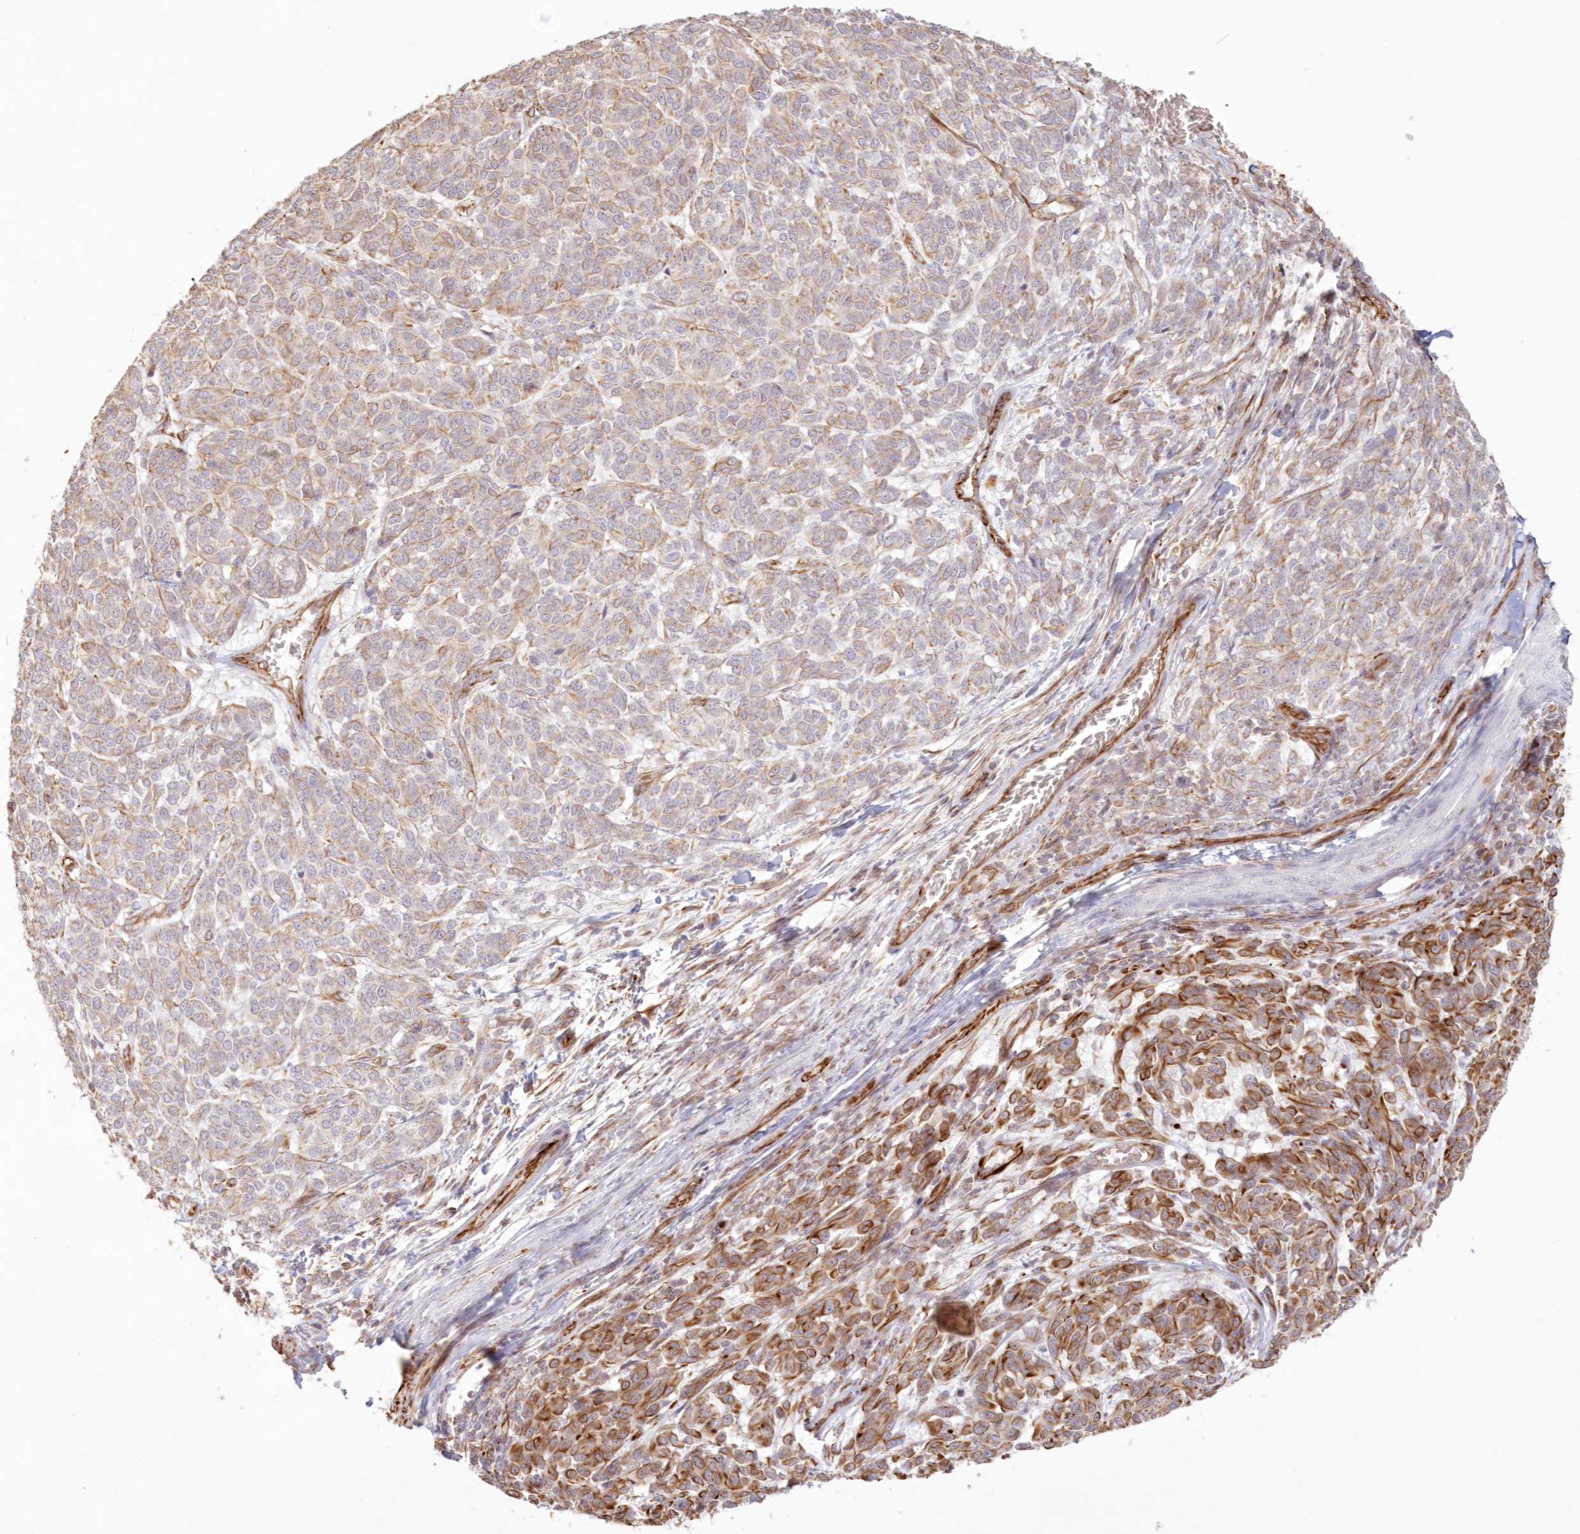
{"staining": {"intensity": "strong", "quantity": "25%-75%", "location": "cytoplasmic/membranous"}, "tissue": "melanoma", "cell_type": "Tumor cells", "image_type": "cancer", "snomed": [{"axis": "morphology", "description": "Malignant melanoma, NOS"}, {"axis": "topography", "description": "Skin"}], "caption": "Tumor cells display high levels of strong cytoplasmic/membranous expression in approximately 25%-75% of cells in human malignant melanoma. The protein is stained brown, and the nuclei are stained in blue (DAB IHC with brightfield microscopy, high magnification).", "gene": "DMRTB1", "patient": {"sex": "male", "age": 49}}